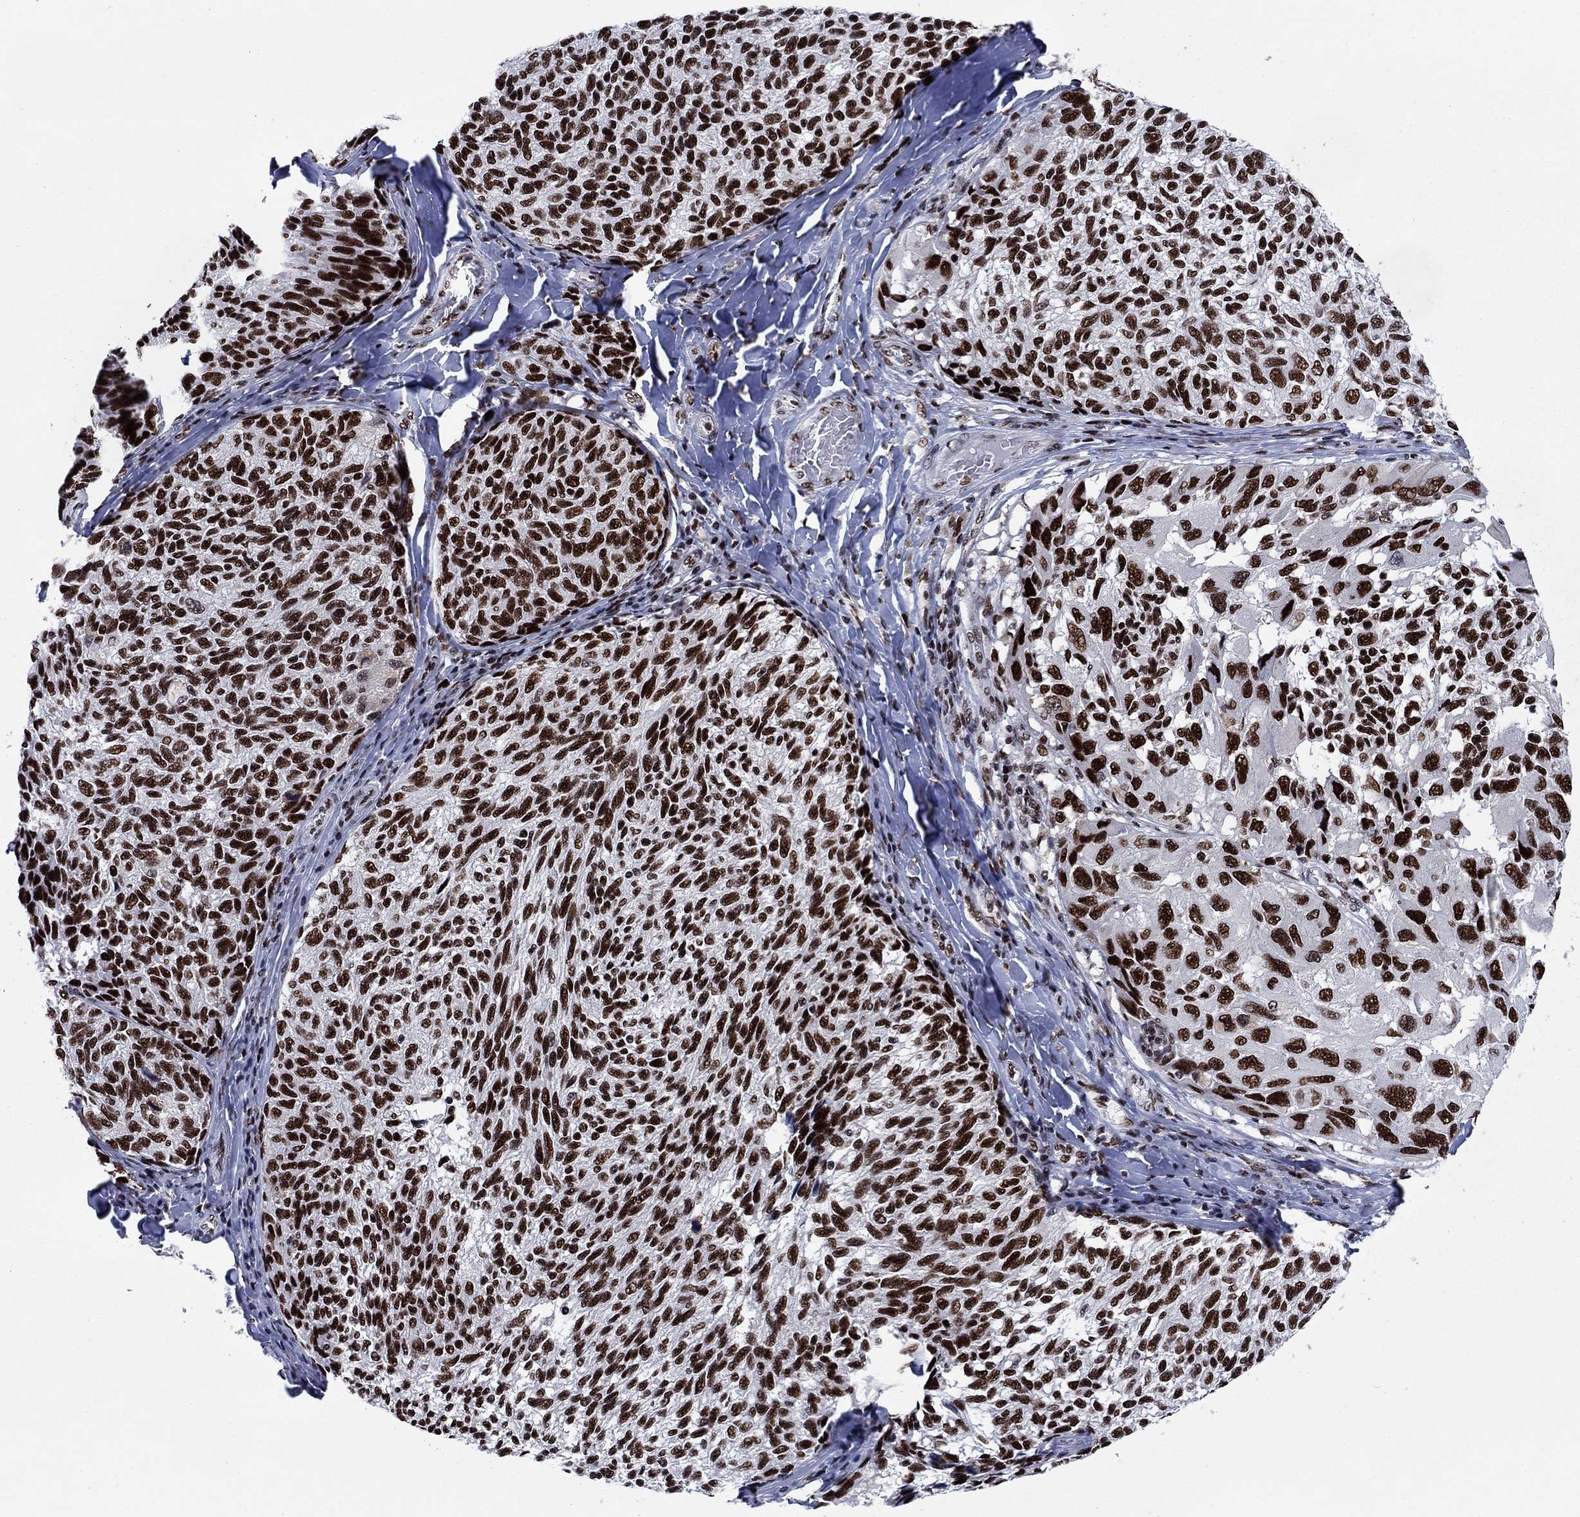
{"staining": {"intensity": "strong", "quantity": ">75%", "location": "nuclear"}, "tissue": "melanoma", "cell_type": "Tumor cells", "image_type": "cancer", "snomed": [{"axis": "morphology", "description": "Malignant melanoma, NOS"}, {"axis": "topography", "description": "Skin"}], "caption": "An IHC micrograph of neoplastic tissue is shown. Protein staining in brown shows strong nuclear positivity in melanoma within tumor cells.", "gene": "RPRD1B", "patient": {"sex": "female", "age": 73}}